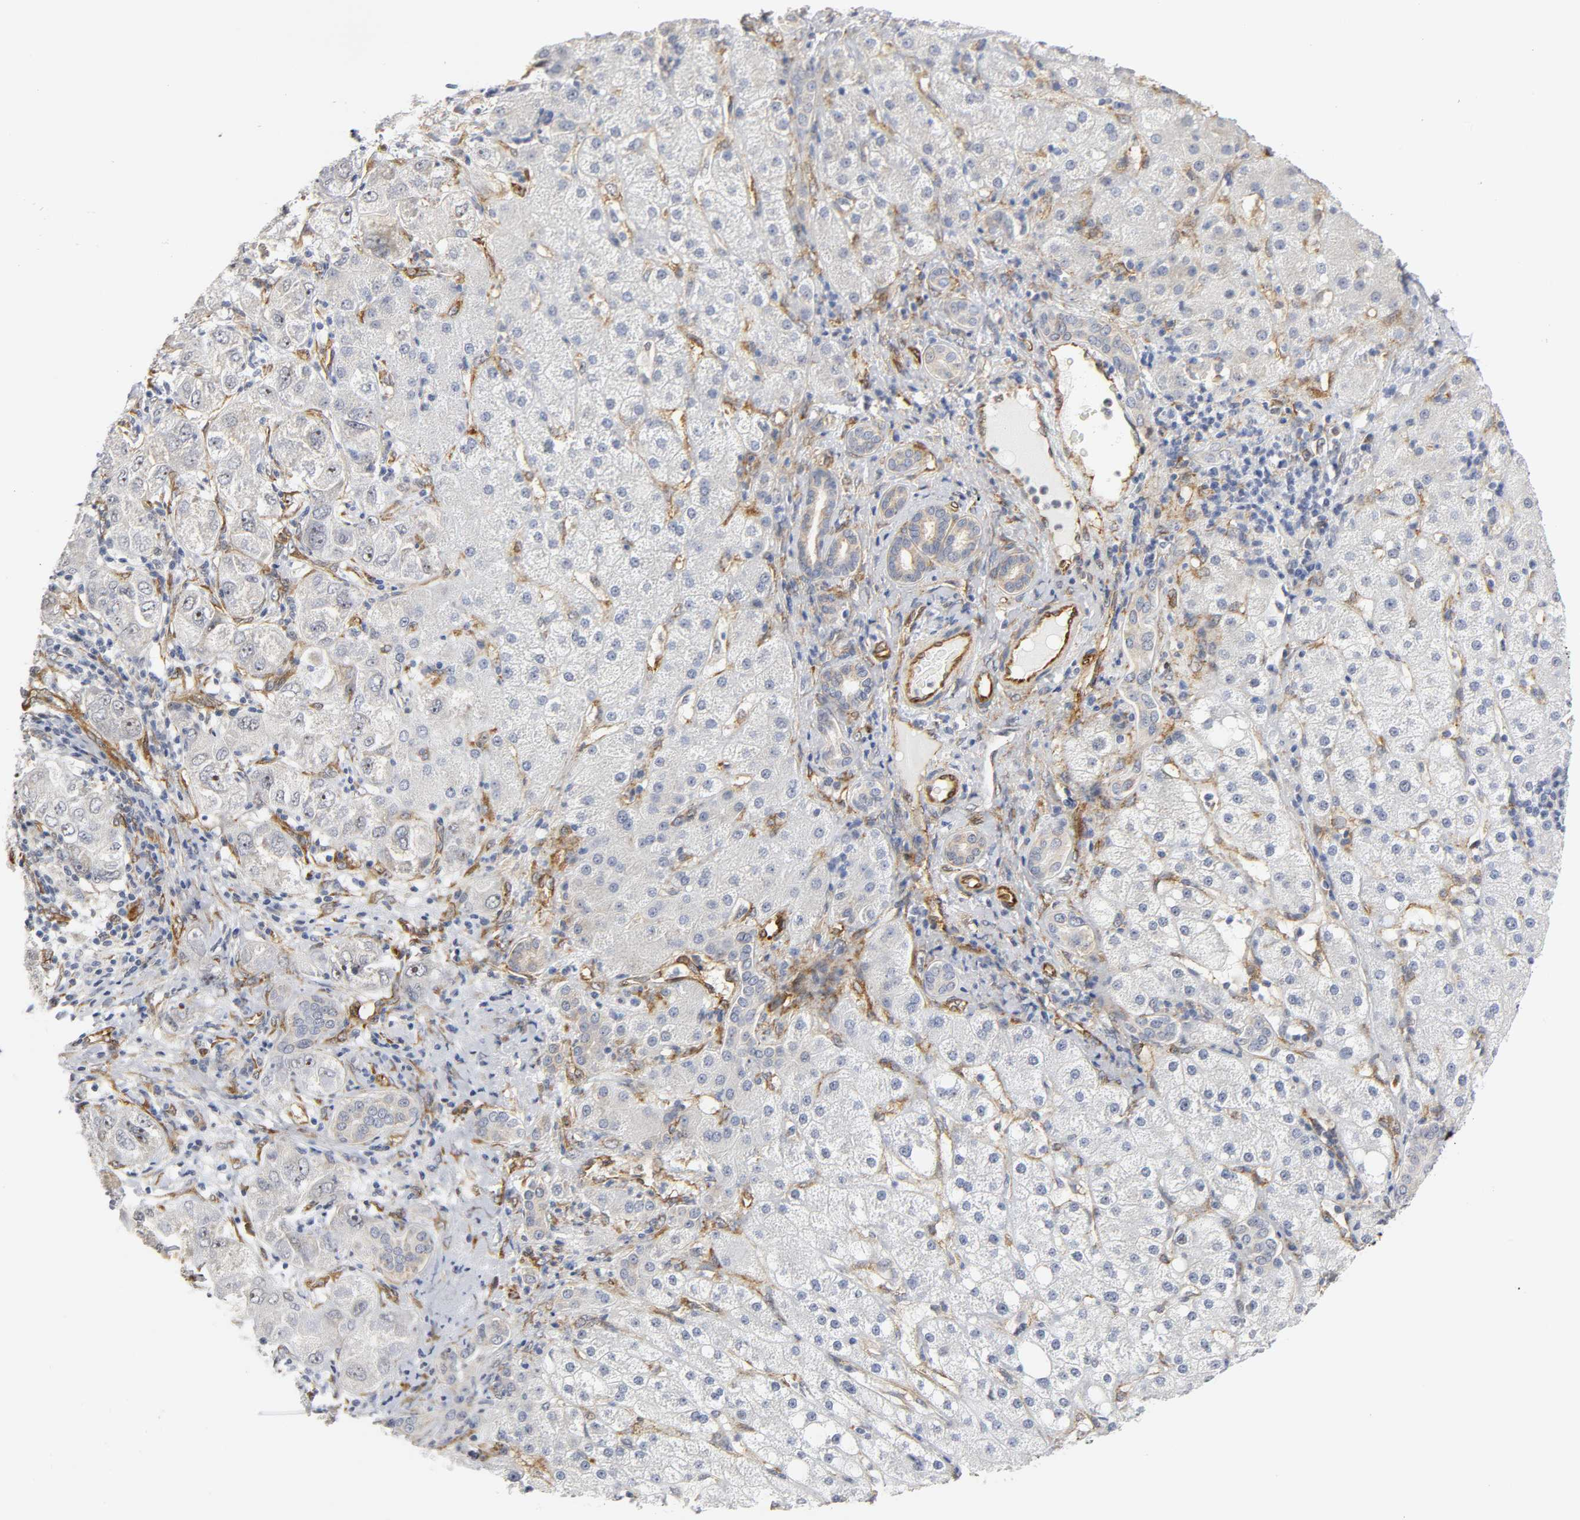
{"staining": {"intensity": "negative", "quantity": "none", "location": "none"}, "tissue": "liver cancer", "cell_type": "Tumor cells", "image_type": "cancer", "snomed": [{"axis": "morphology", "description": "Carcinoma, Hepatocellular, NOS"}, {"axis": "topography", "description": "Liver"}], "caption": "Hepatocellular carcinoma (liver) was stained to show a protein in brown. There is no significant staining in tumor cells.", "gene": "DOCK1", "patient": {"sex": "male", "age": 80}}